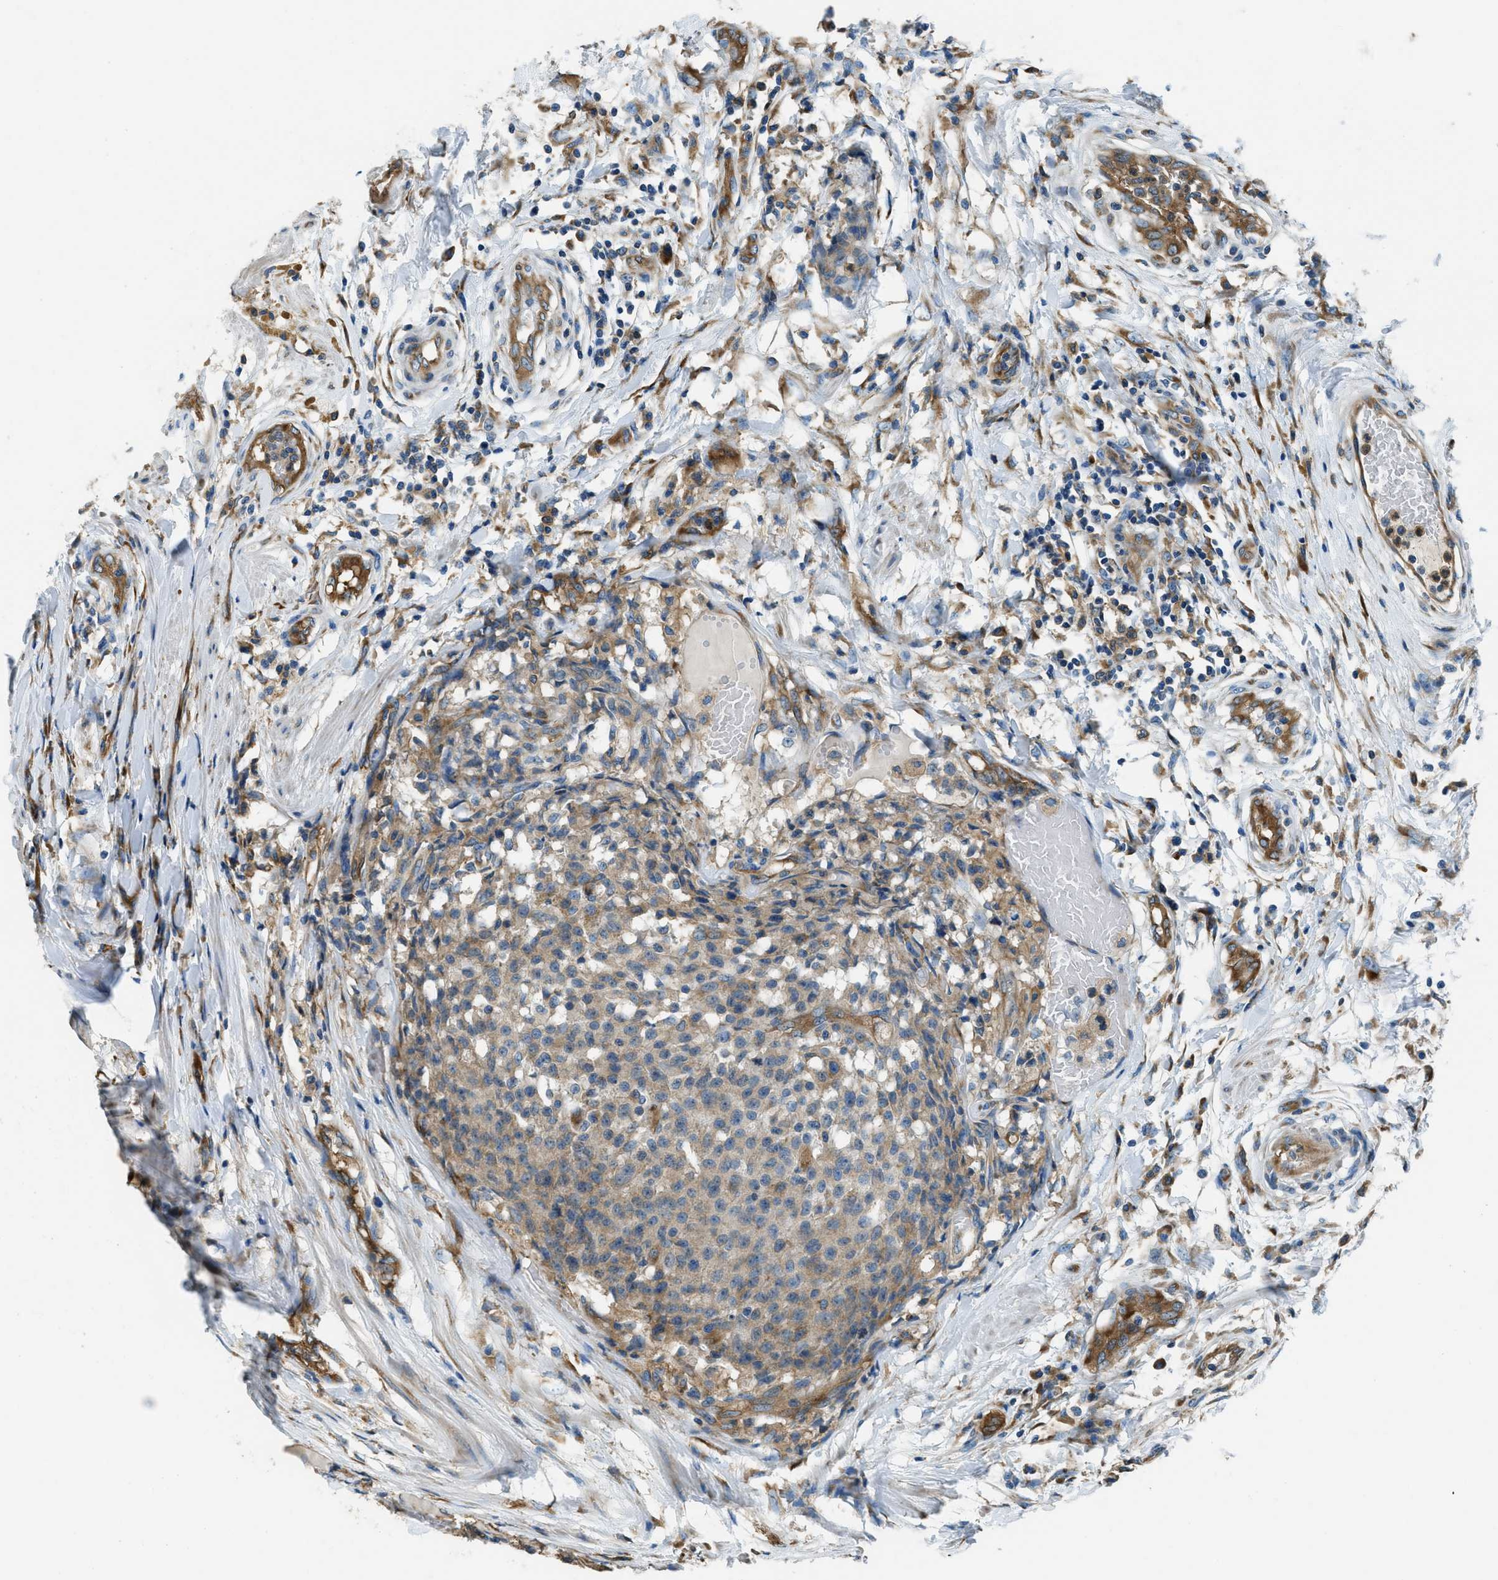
{"staining": {"intensity": "weak", "quantity": ">75%", "location": "cytoplasmic/membranous"}, "tissue": "testis cancer", "cell_type": "Tumor cells", "image_type": "cancer", "snomed": [{"axis": "morphology", "description": "Seminoma, NOS"}, {"axis": "topography", "description": "Testis"}], "caption": "Immunohistochemistry (IHC) image of neoplastic tissue: testis cancer (seminoma) stained using immunohistochemistry (IHC) displays low levels of weak protein expression localized specifically in the cytoplasmic/membranous of tumor cells, appearing as a cytoplasmic/membranous brown color.", "gene": "GIMAP8", "patient": {"sex": "male", "age": 59}}